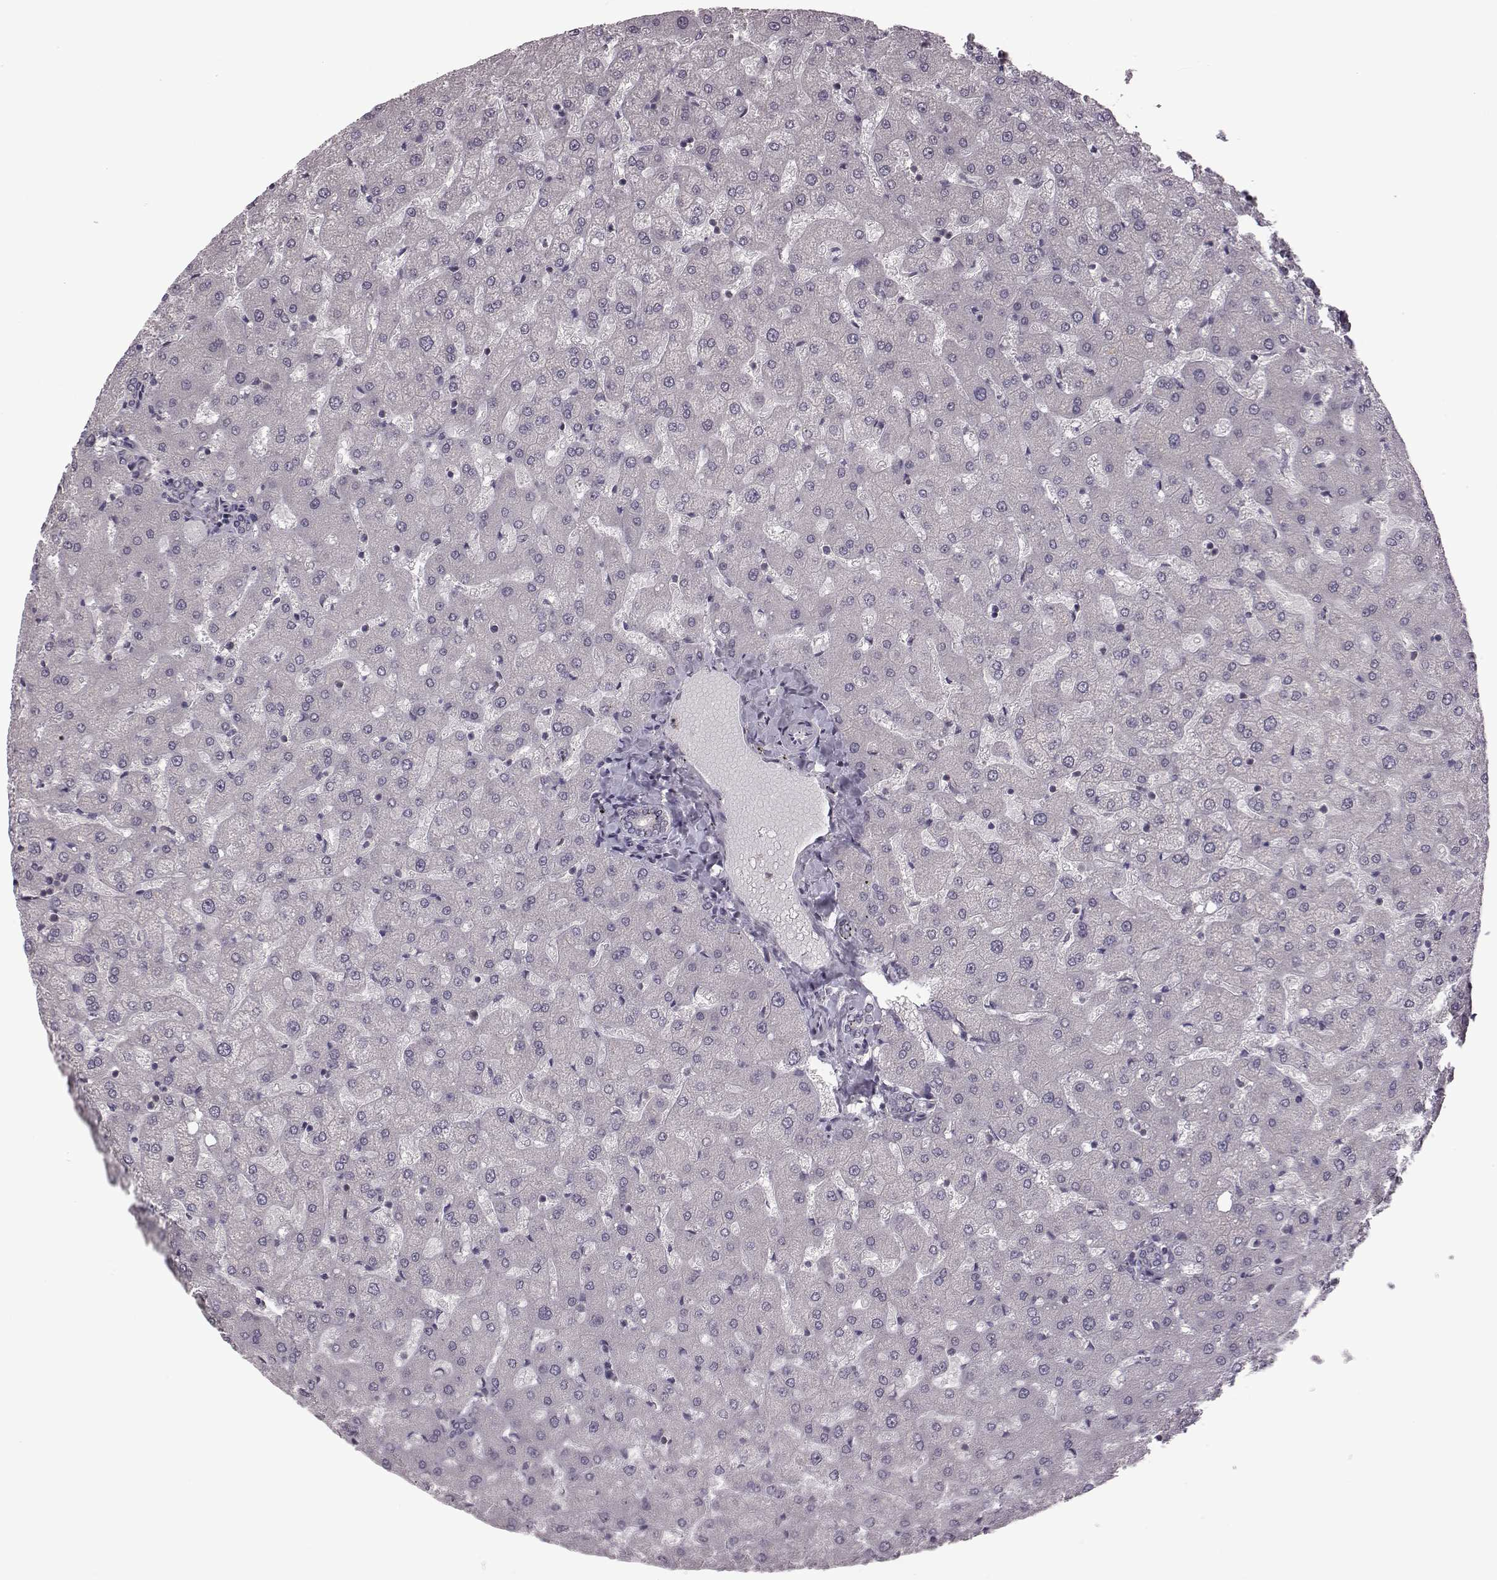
{"staining": {"intensity": "negative", "quantity": "none", "location": "none"}, "tissue": "liver", "cell_type": "Cholangiocytes", "image_type": "normal", "snomed": [{"axis": "morphology", "description": "Normal tissue, NOS"}, {"axis": "topography", "description": "Liver"}], "caption": "Immunohistochemistry (IHC) of benign human liver shows no positivity in cholangiocytes.", "gene": "BICDL1", "patient": {"sex": "female", "age": 50}}